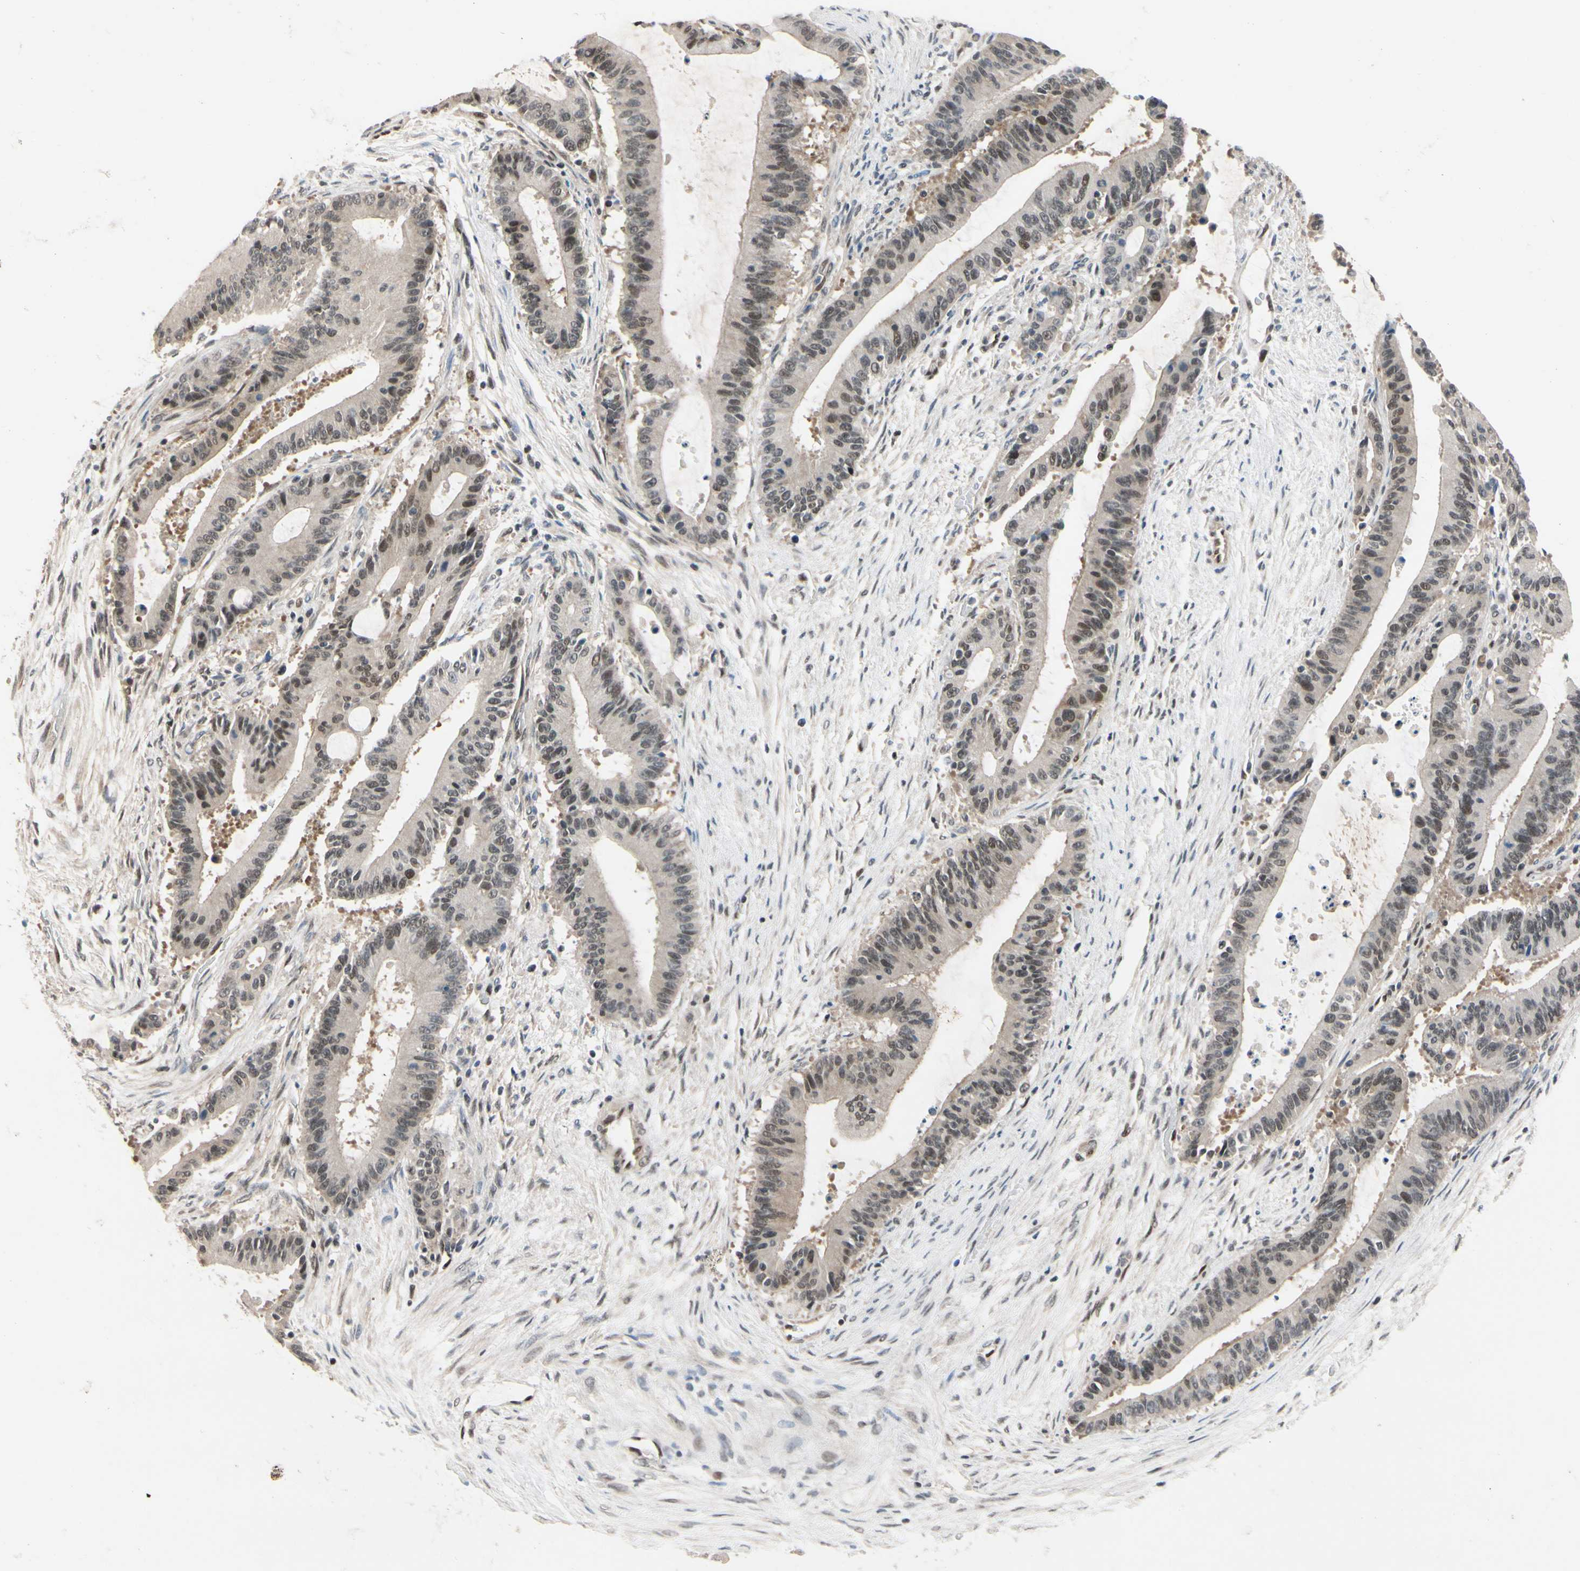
{"staining": {"intensity": "weak", "quantity": "25%-75%", "location": "nuclear"}, "tissue": "liver cancer", "cell_type": "Tumor cells", "image_type": "cancer", "snomed": [{"axis": "morphology", "description": "Cholangiocarcinoma"}, {"axis": "topography", "description": "Liver"}], "caption": "This is an image of IHC staining of liver cholangiocarcinoma, which shows weak positivity in the nuclear of tumor cells.", "gene": "TAF4", "patient": {"sex": "female", "age": 73}}